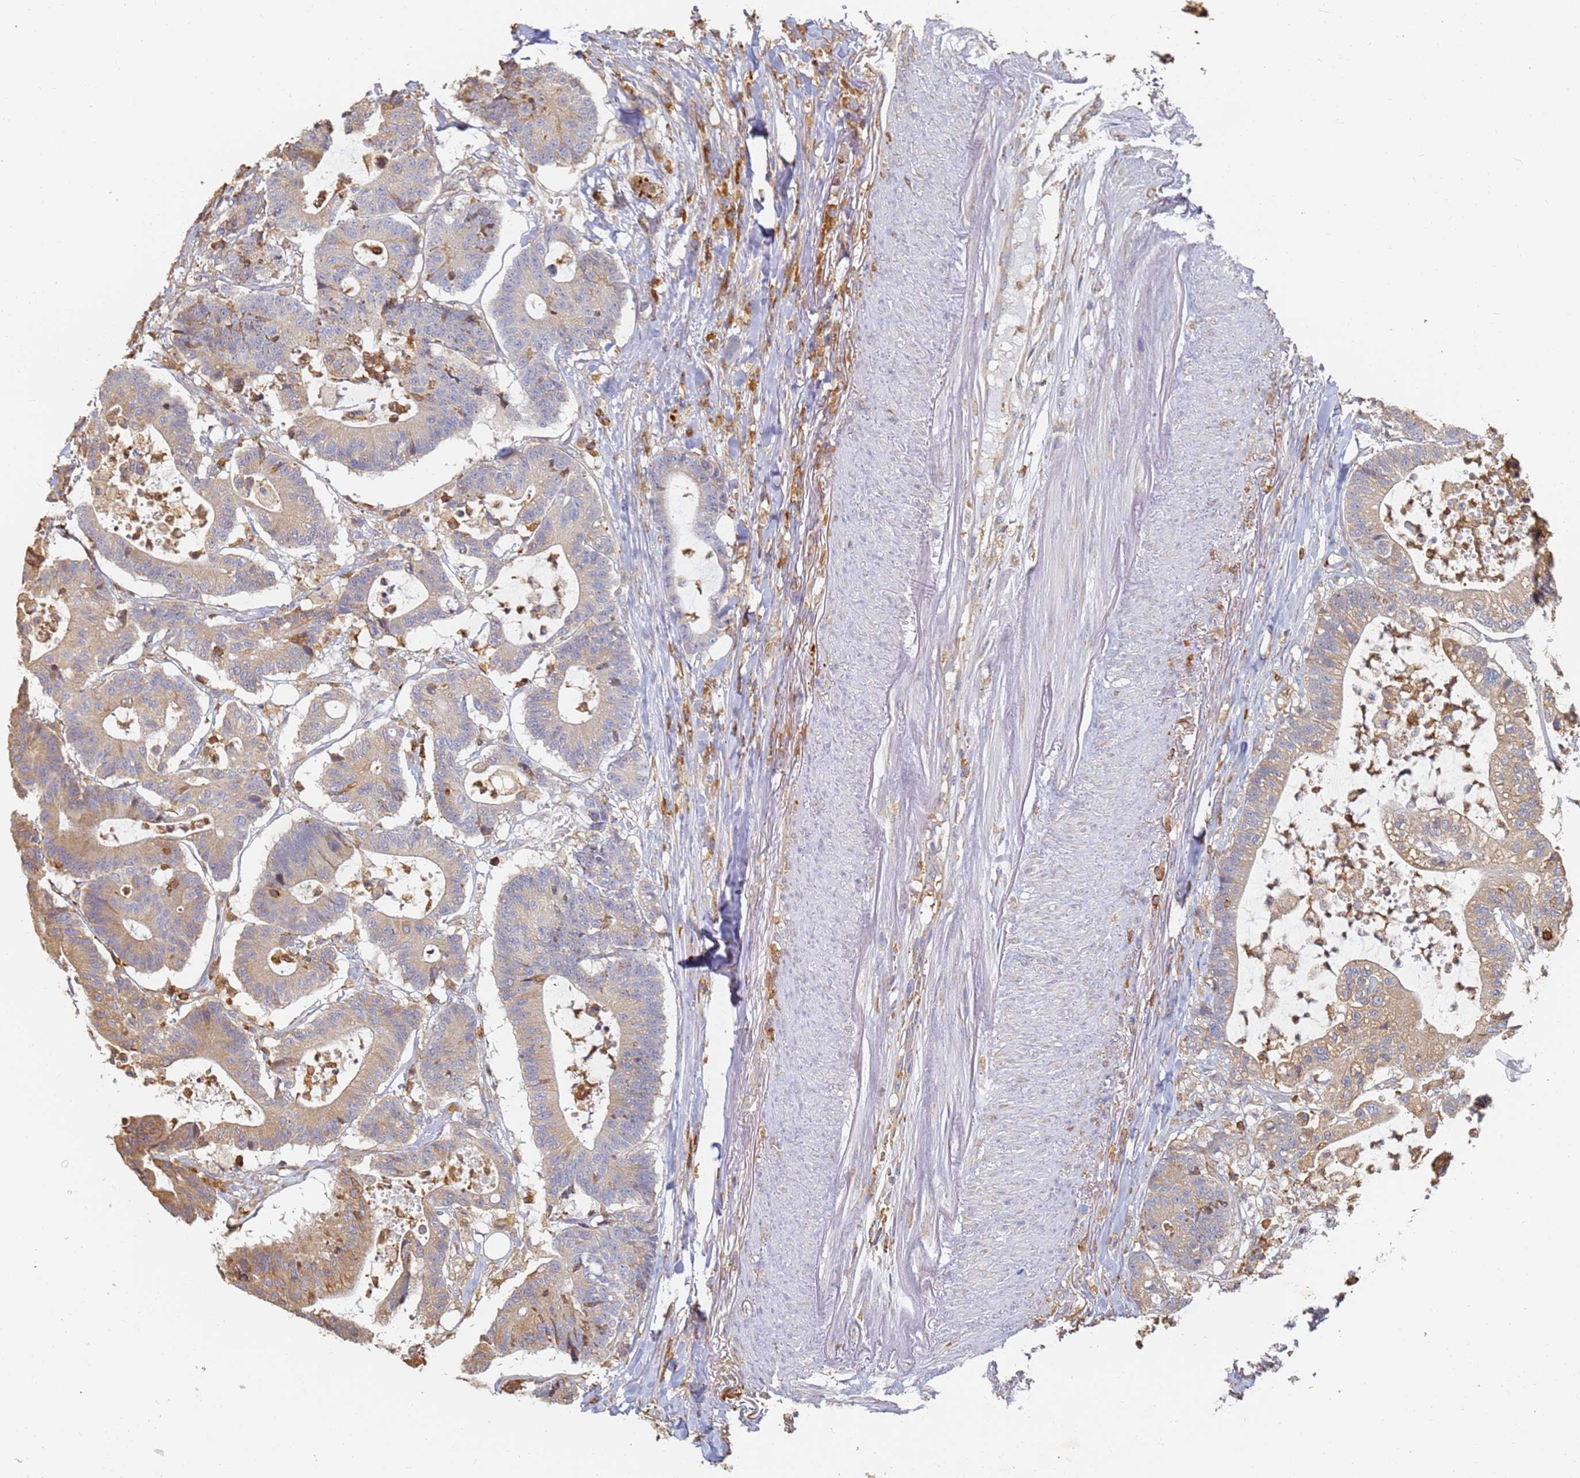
{"staining": {"intensity": "weak", "quantity": ">75%", "location": "cytoplasmic/membranous"}, "tissue": "colorectal cancer", "cell_type": "Tumor cells", "image_type": "cancer", "snomed": [{"axis": "morphology", "description": "Adenocarcinoma, NOS"}, {"axis": "topography", "description": "Colon"}], "caption": "High-magnification brightfield microscopy of colorectal adenocarcinoma stained with DAB (brown) and counterstained with hematoxylin (blue). tumor cells exhibit weak cytoplasmic/membranous expression is appreciated in about>75% of cells.", "gene": "BIN2", "patient": {"sex": "female", "age": 84}}